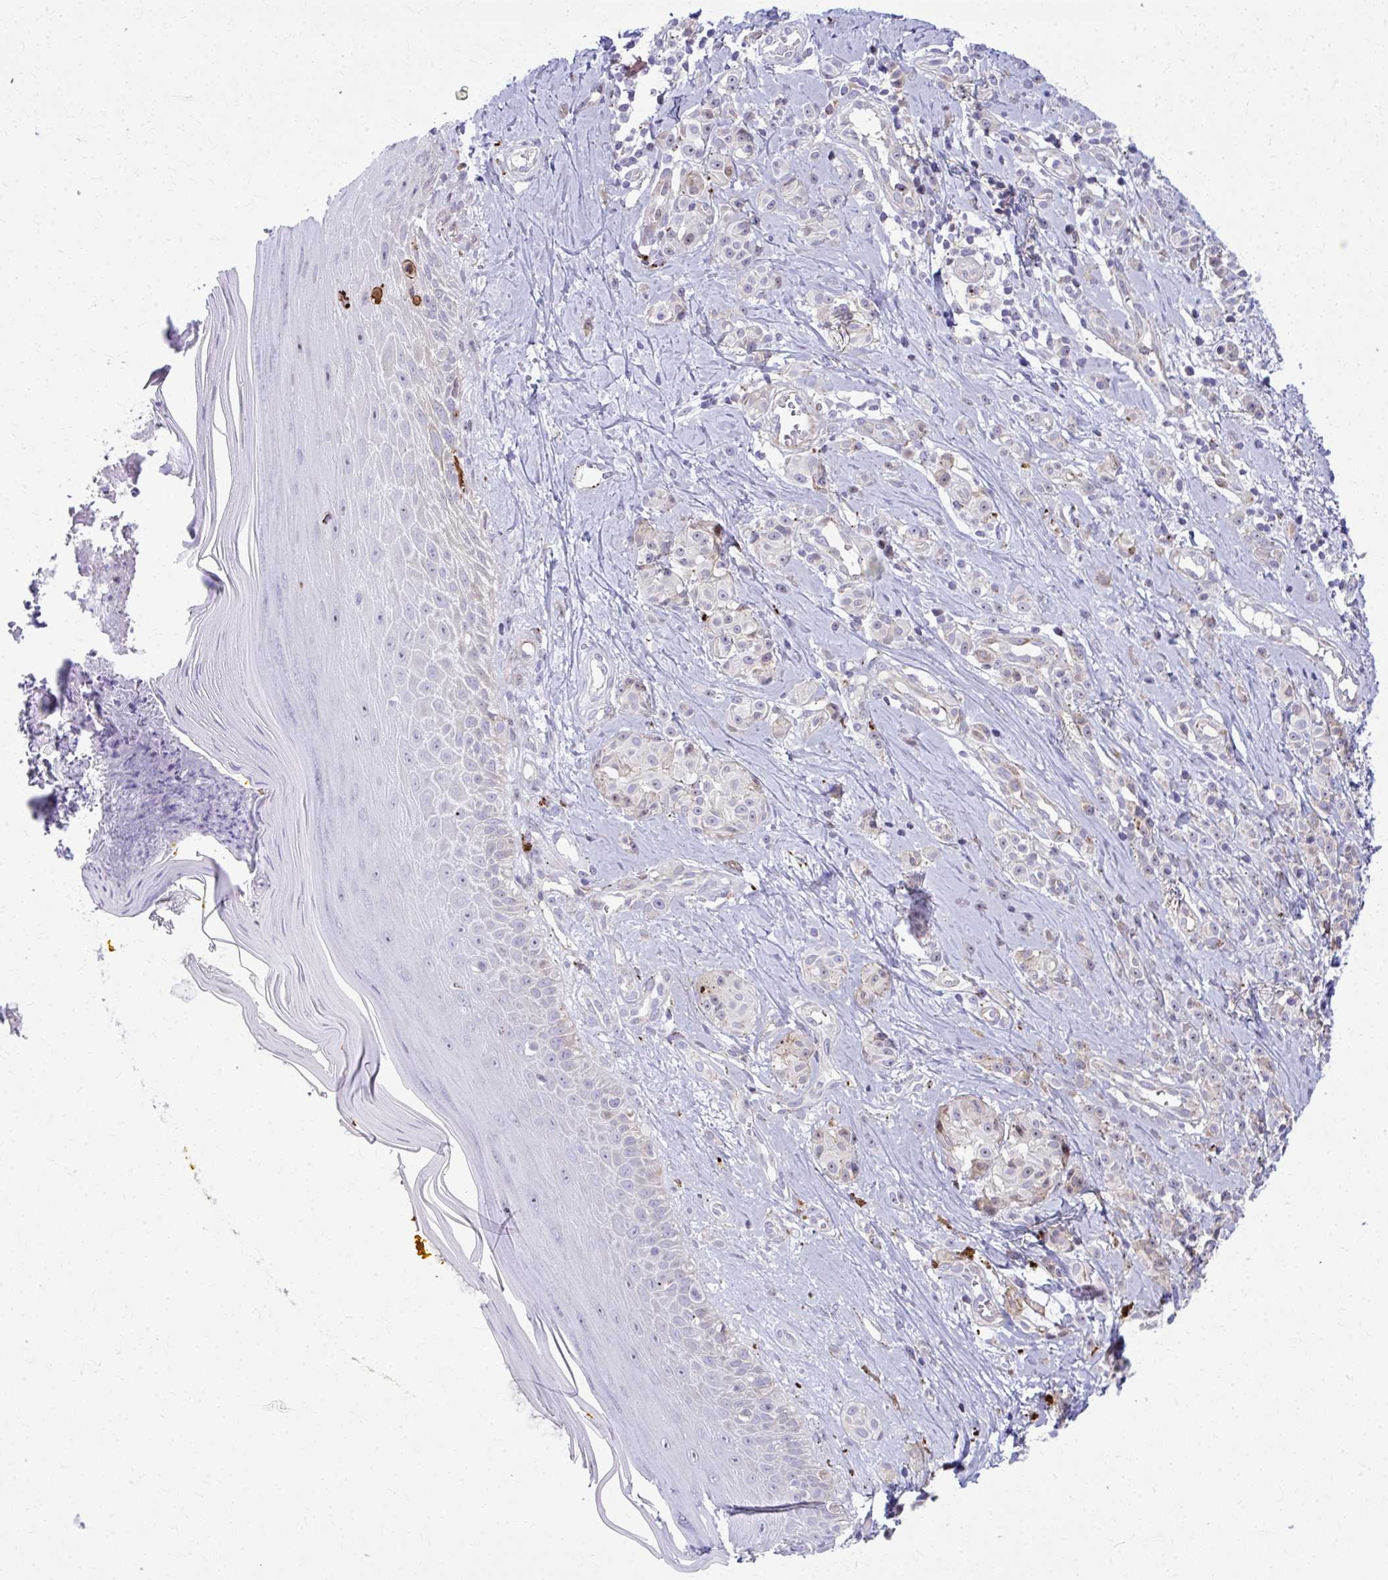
{"staining": {"intensity": "negative", "quantity": "none", "location": "none"}, "tissue": "melanoma", "cell_type": "Tumor cells", "image_type": "cancer", "snomed": [{"axis": "morphology", "description": "Malignant melanoma, NOS"}, {"axis": "topography", "description": "Skin"}], "caption": "There is no significant staining in tumor cells of malignant melanoma.", "gene": "LRRC4B", "patient": {"sex": "male", "age": 74}}